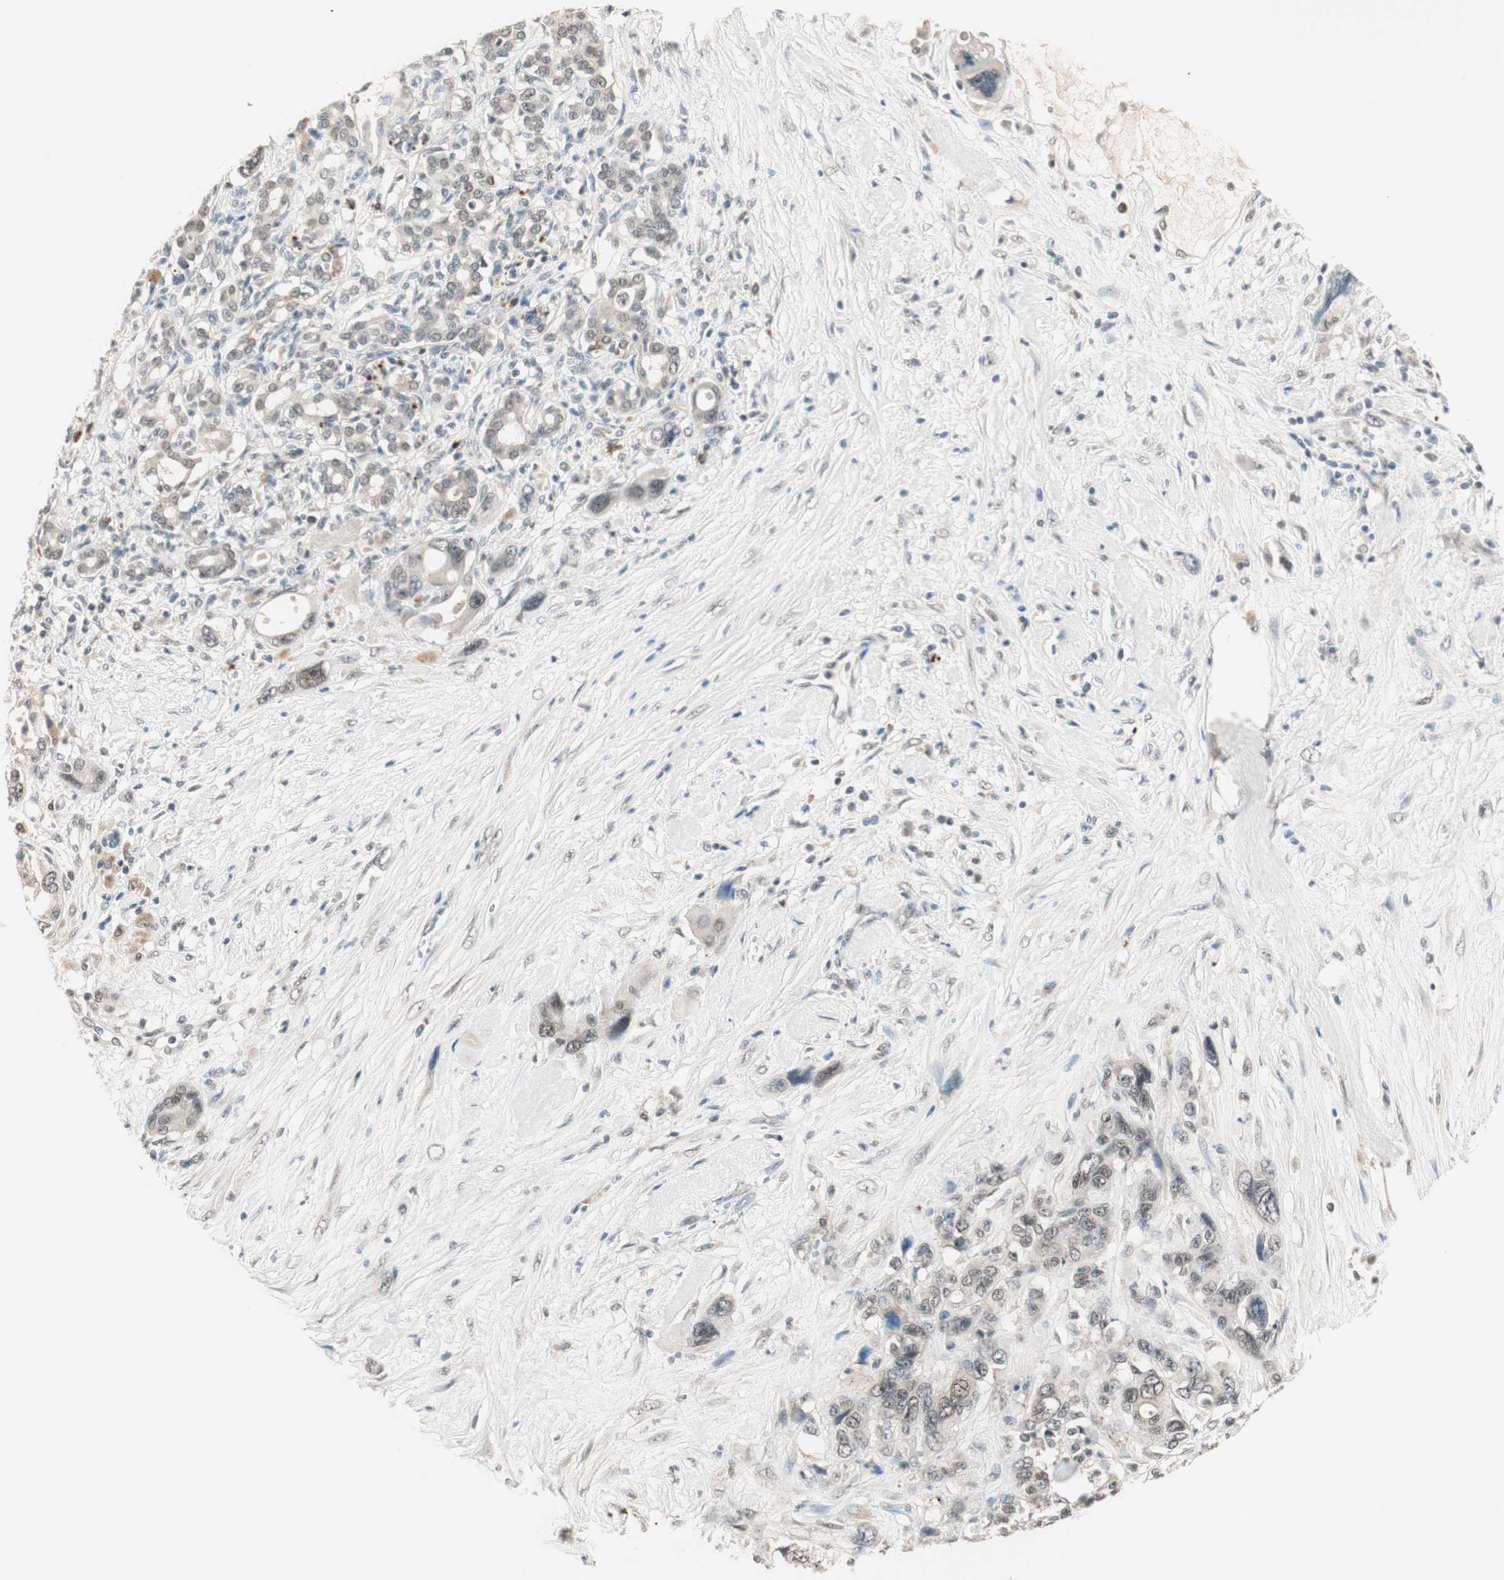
{"staining": {"intensity": "weak", "quantity": "<25%", "location": "nuclear"}, "tissue": "pancreatic cancer", "cell_type": "Tumor cells", "image_type": "cancer", "snomed": [{"axis": "morphology", "description": "Adenocarcinoma, NOS"}, {"axis": "topography", "description": "Pancreas"}], "caption": "Histopathology image shows no significant protein positivity in tumor cells of pancreatic cancer.", "gene": "NFRKB", "patient": {"sex": "male", "age": 46}}